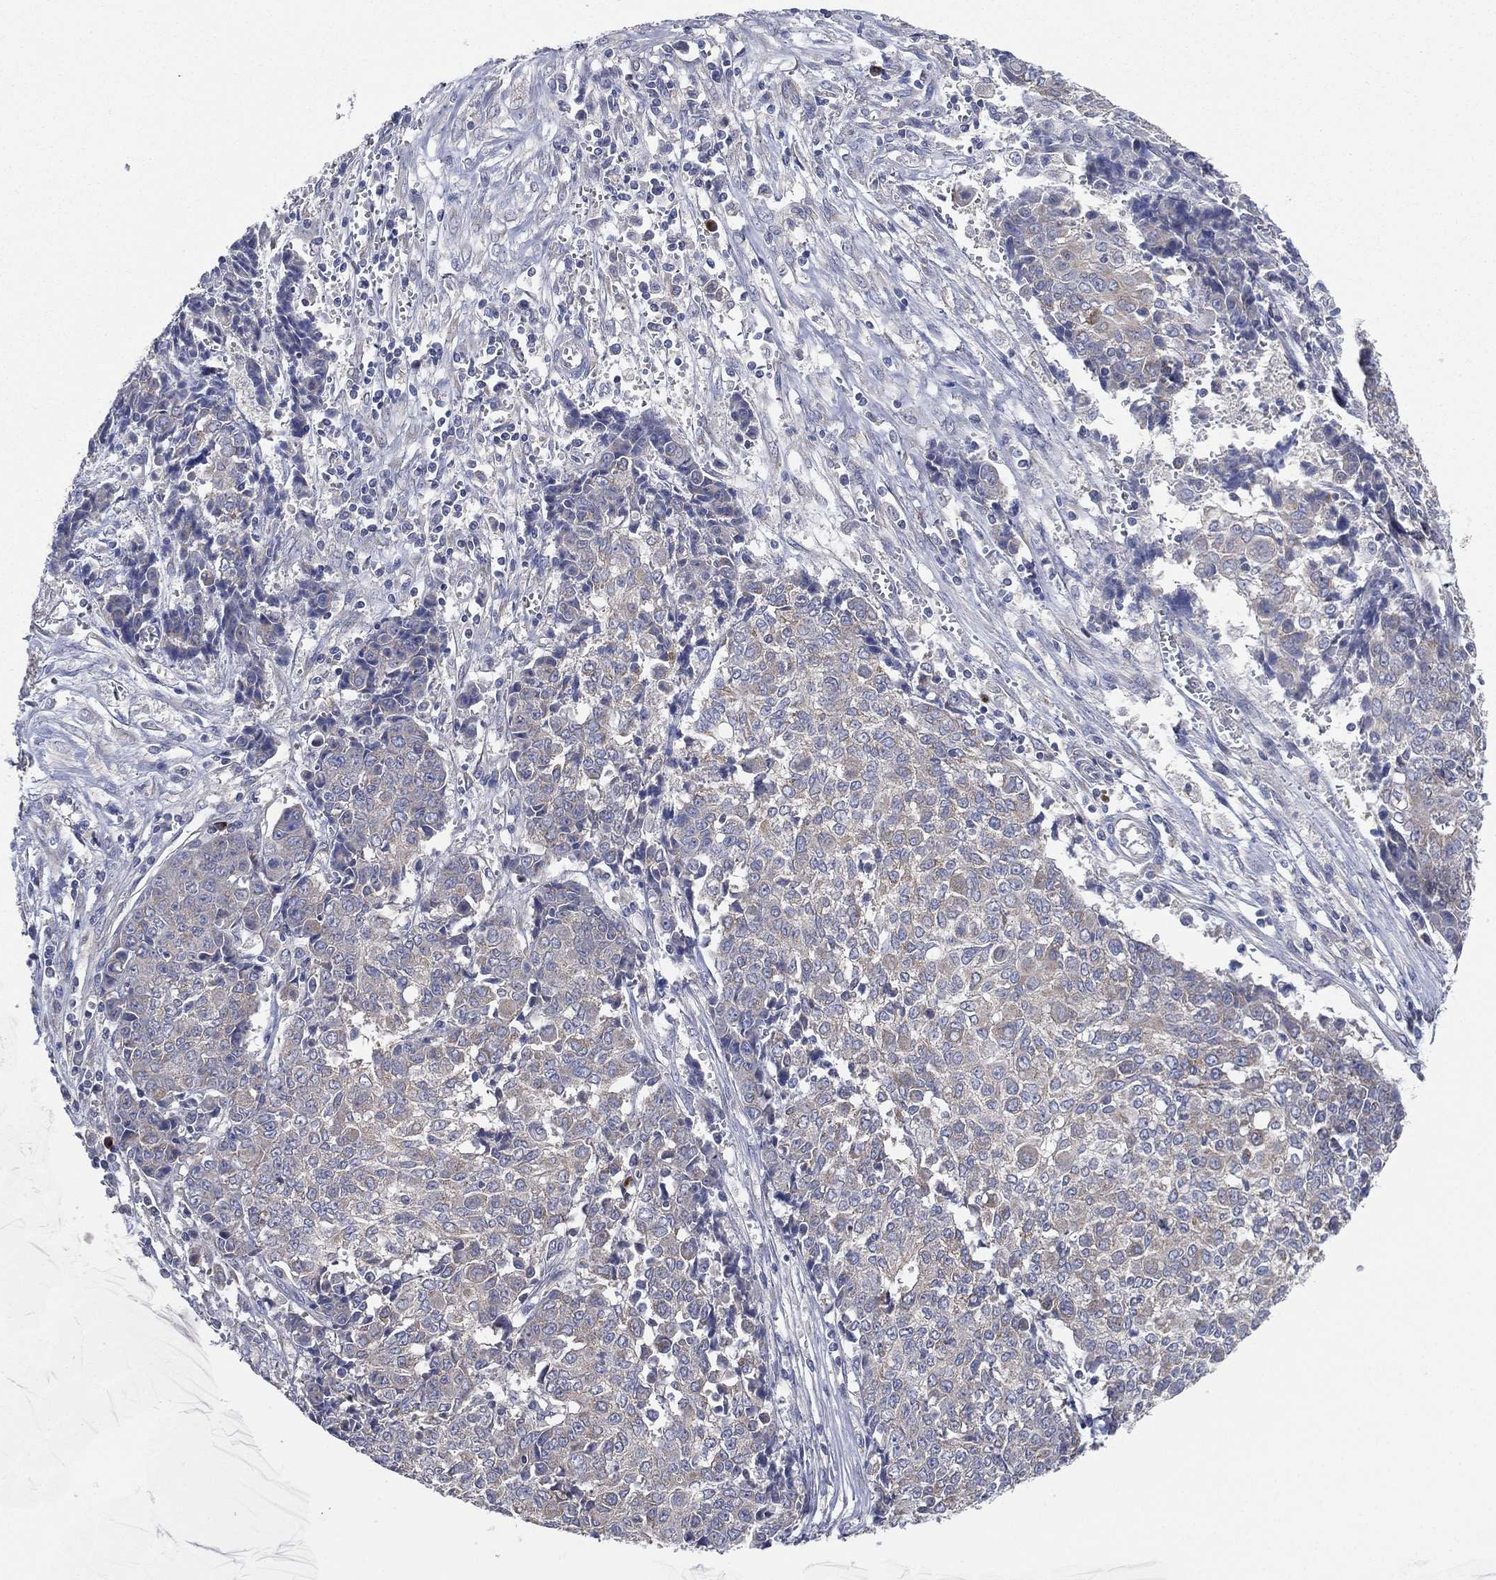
{"staining": {"intensity": "negative", "quantity": "none", "location": "none"}, "tissue": "ovarian cancer", "cell_type": "Tumor cells", "image_type": "cancer", "snomed": [{"axis": "morphology", "description": "Carcinoma, endometroid"}, {"axis": "topography", "description": "Ovary"}], "caption": "The photomicrograph shows no significant staining in tumor cells of ovarian cancer (endometroid carcinoma). (Brightfield microscopy of DAB (3,3'-diaminobenzidine) IHC at high magnification).", "gene": "ATP8A2", "patient": {"sex": "female", "age": 42}}